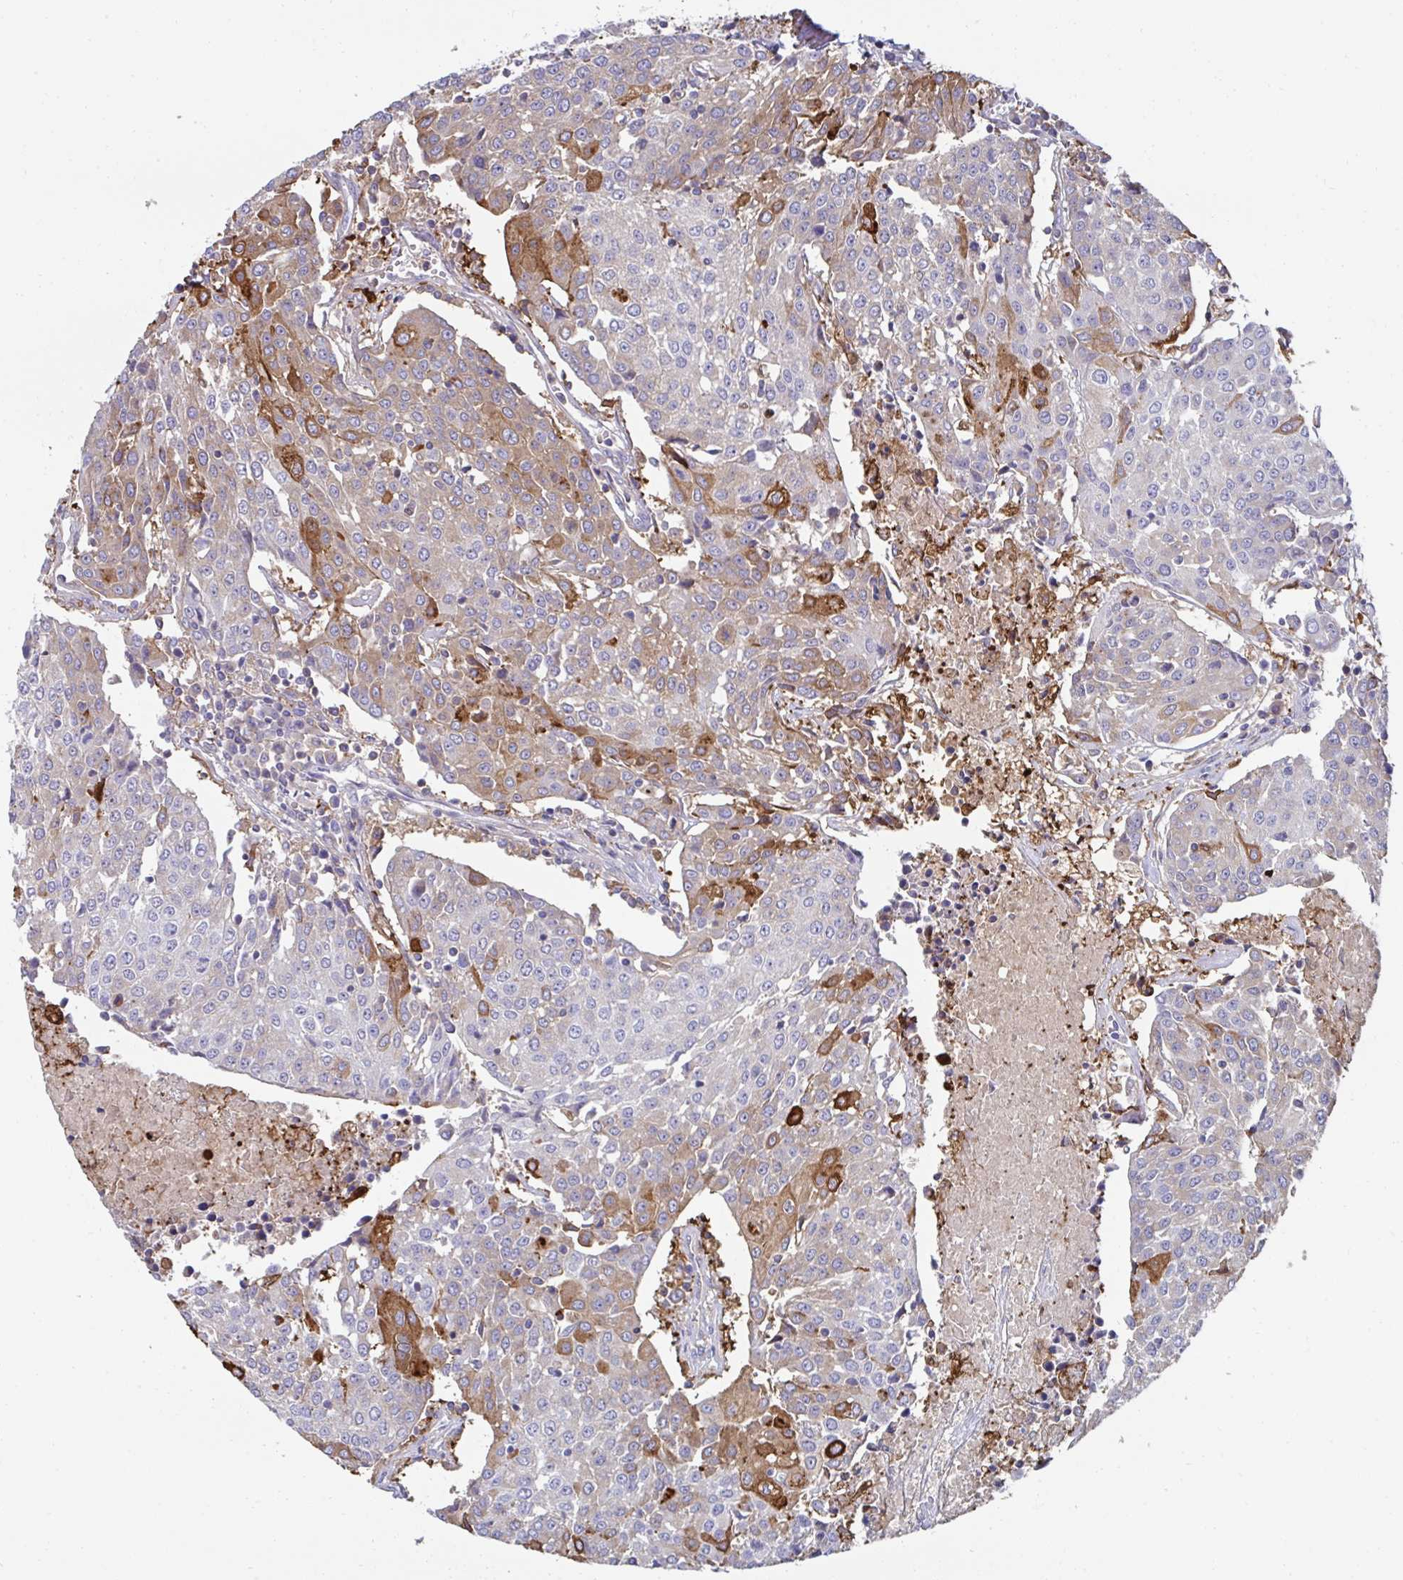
{"staining": {"intensity": "strong", "quantity": "<25%", "location": "cytoplasmic/membranous"}, "tissue": "urothelial cancer", "cell_type": "Tumor cells", "image_type": "cancer", "snomed": [{"axis": "morphology", "description": "Urothelial carcinoma, High grade"}, {"axis": "topography", "description": "Urinary bladder"}], "caption": "Immunohistochemical staining of human urothelial carcinoma (high-grade) reveals strong cytoplasmic/membranous protein expression in about <25% of tumor cells. The staining was performed using DAB, with brown indicating positive protein expression. Nuclei are stained blue with hematoxylin.", "gene": "FBXL13", "patient": {"sex": "female", "age": 85}}